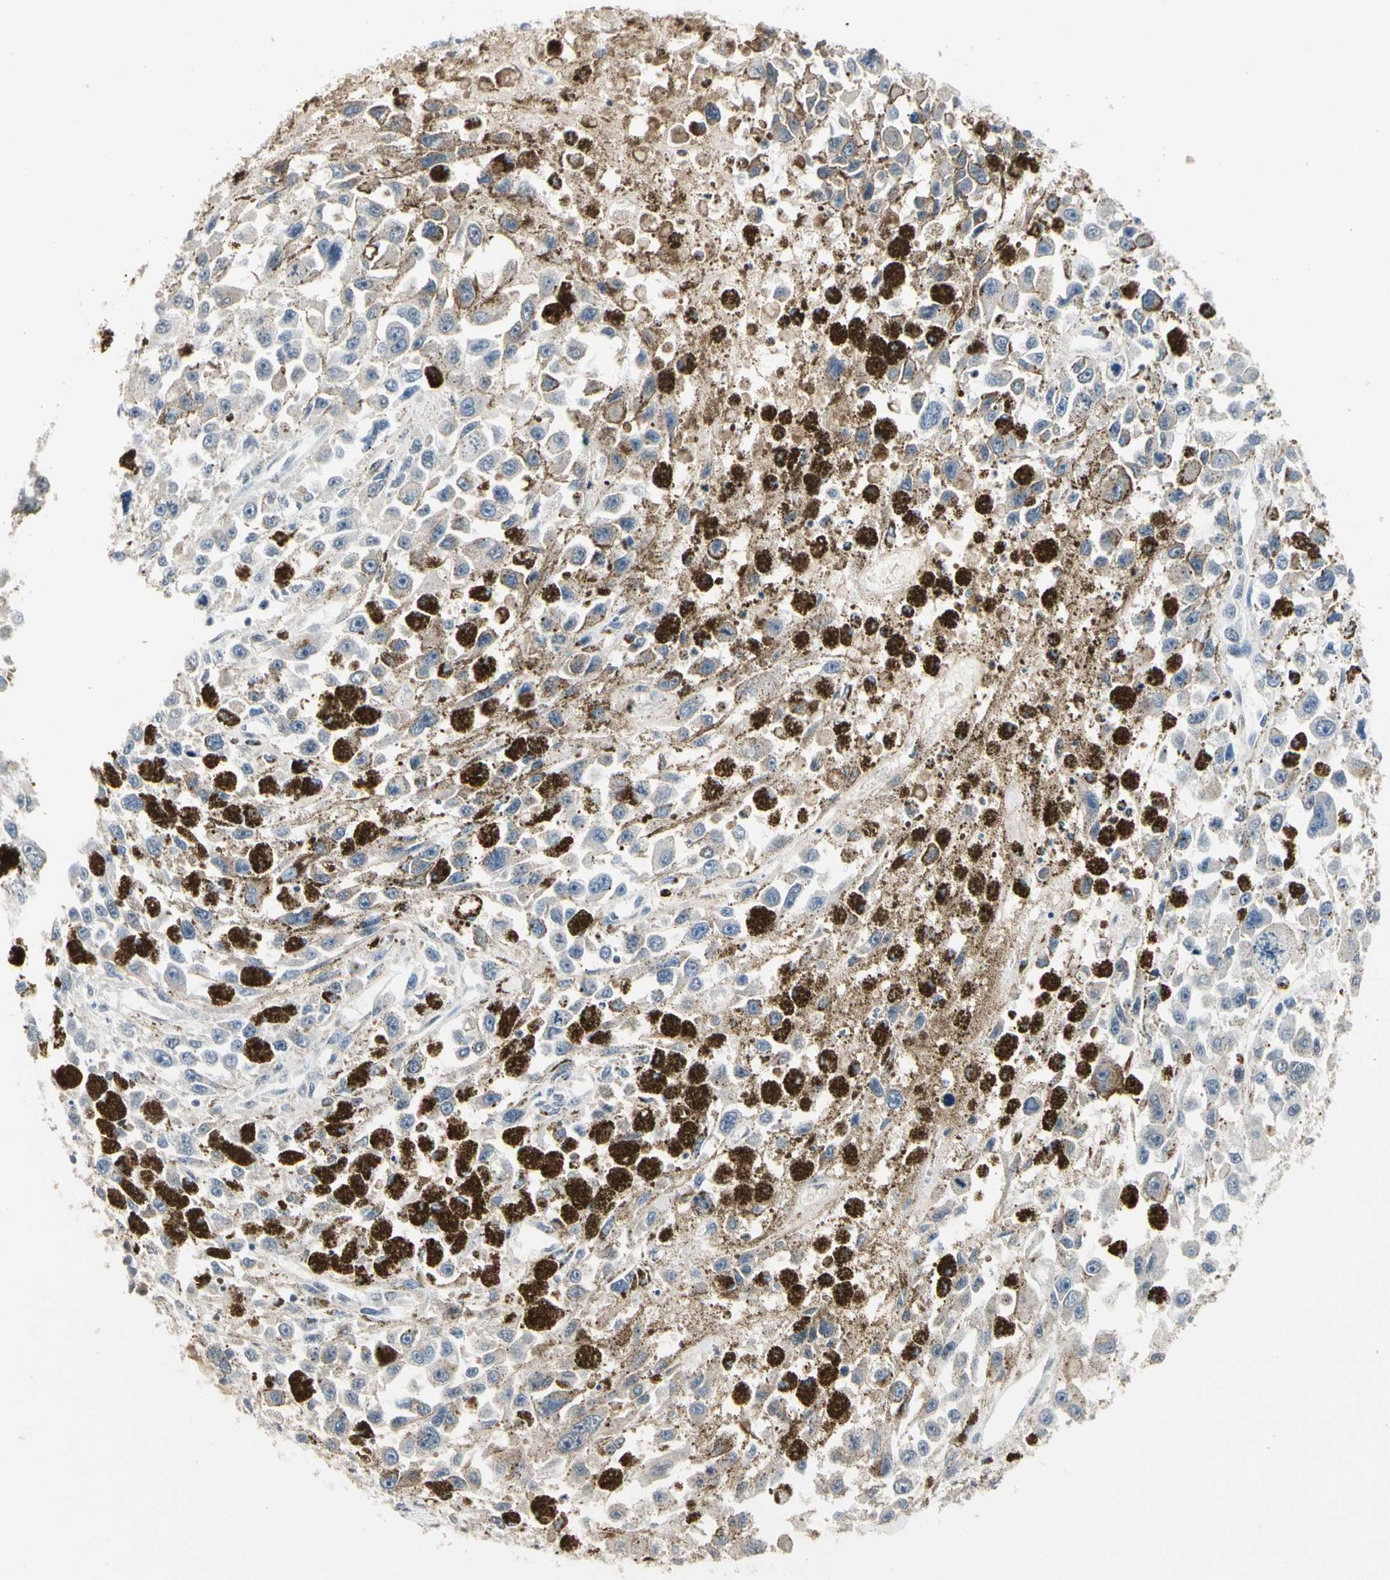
{"staining": {"intensity": "negative", "quantity": "none", "location": "none"}, "tissue": "melanoma", "cell_type": "Tumor cells", "image_type": "cancer", "snomed": [{"axis": "morphology", "description": "Malignant melanoma, Metastatic site"}, {"axis": "topography", "description": "Lymph node"}], "caption": "Melanoma was stained to show a protein in brown. There is no significant staining in tumor cells.", "gene": "GREM1", "patient": {"sex": "male", "age": 59}}